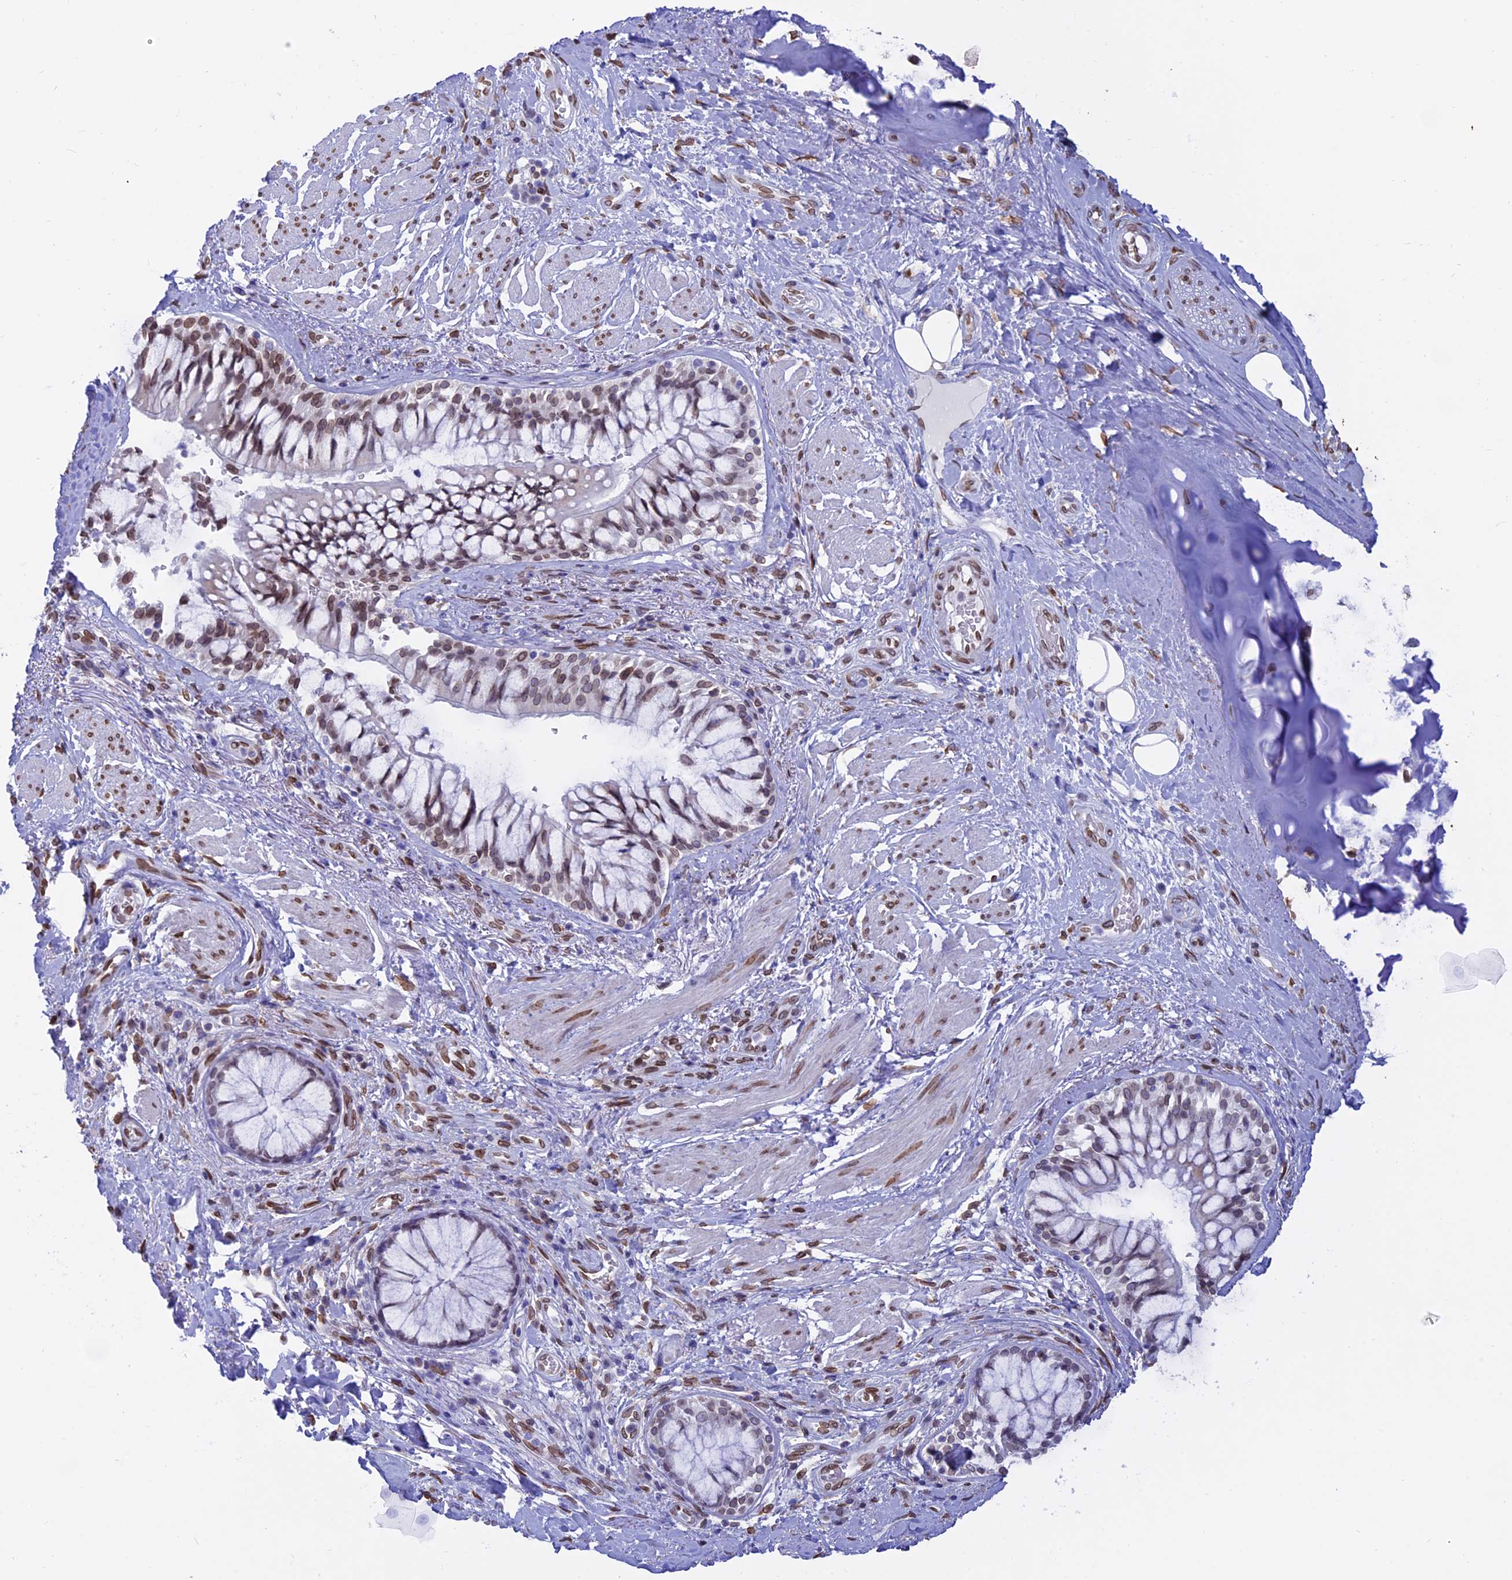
{"staining": {"intensity": "moderate", "quantity": "25%-75%", "location": "nuclear"}, "tissue": "adipose tissue", "cell_type": "Adipocytes", "image_type": "normal", "snomed": [{"axis": "morphology", "description": "Normal tissue, NOS"}, {"axis": "morphology", "description": "Squamous cell carcinoma, NOS"}, {"axis": "topography", "description": "Bronchus"}, {"axis": "topography", "description": "Lung"}], "caption": "This micrograph reveals normal adipose tissue stained with IHC to label a protein in brown. The nuclear of adipocytes show moderate positivity for the protein. Nuclei are counter-stained blue.", "gene": "TMPRSS7", "patient": {"sex": "male", "age": 64}}